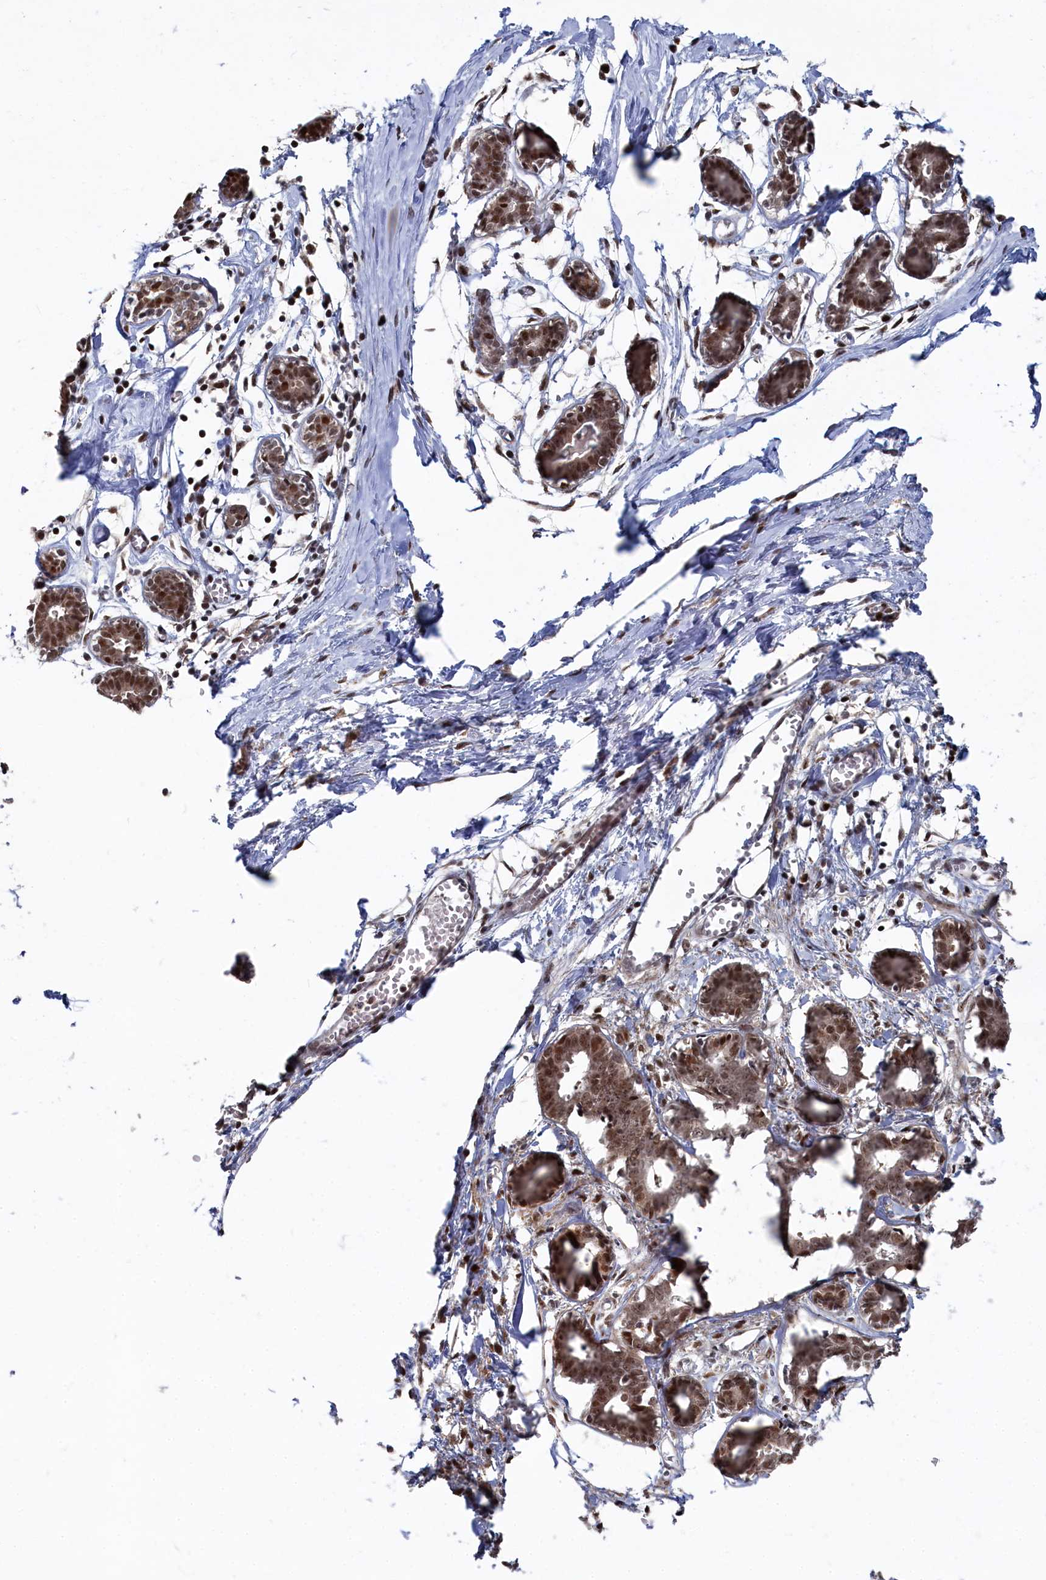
{"staining": {"intensity": "moderate", "quantity": ">75%", "location": "cytoplasmic/membranous,nuclear"}, "tissue": "breast", "cell_type": "Adipocytes", "image_type": "normal", "snomed": [{"axis": "morphology", "description": "Normal tissue, NOS"}, {"axis": "topography", "description": "Breast"}], "caption": "An immunohistochemistry micrograph of benign tissue is shown. Protein staining in brown shows moderate cytoplasmic/membranous,nuclear positivity in breast within adipocytes.", "gene": "BUB3", "patient": {"sex": "female", "age": 27}}